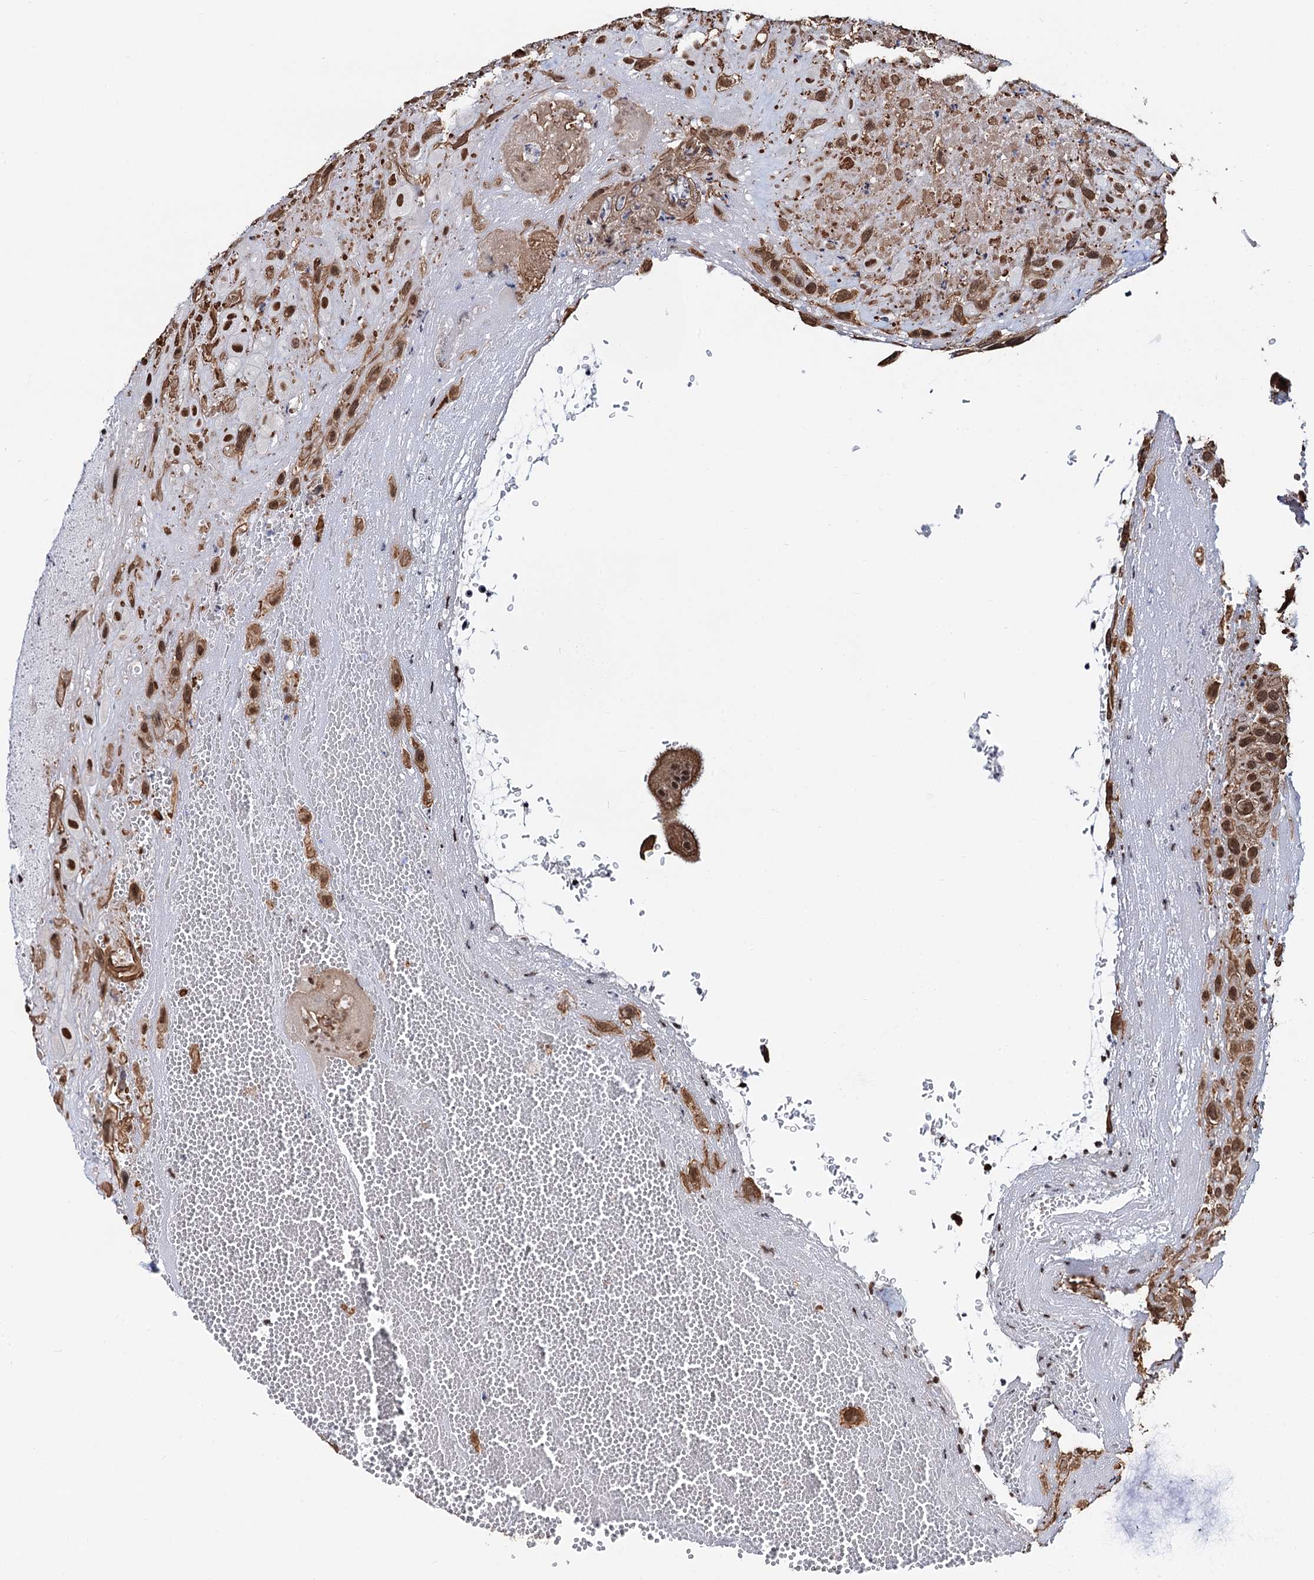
{"staining": {"intensity": "moderate", "quantity": ">75%", "location": "nuclear"}, "tissue": "placenta", "cell_type": "Decidual cells", "image_type": "normal", "snomed": [{"axis": "morphology", "description": "Normal tissue, NOS"}, {"axis": "topography", "description": "Placenta"}], "caption": "A histopathology image of placenta stained for a protein demonstrates moderate nuclear brown staining in decidual cells.", "gene": "ZNF609", "patient": {"sex": "female", "age": 35}}